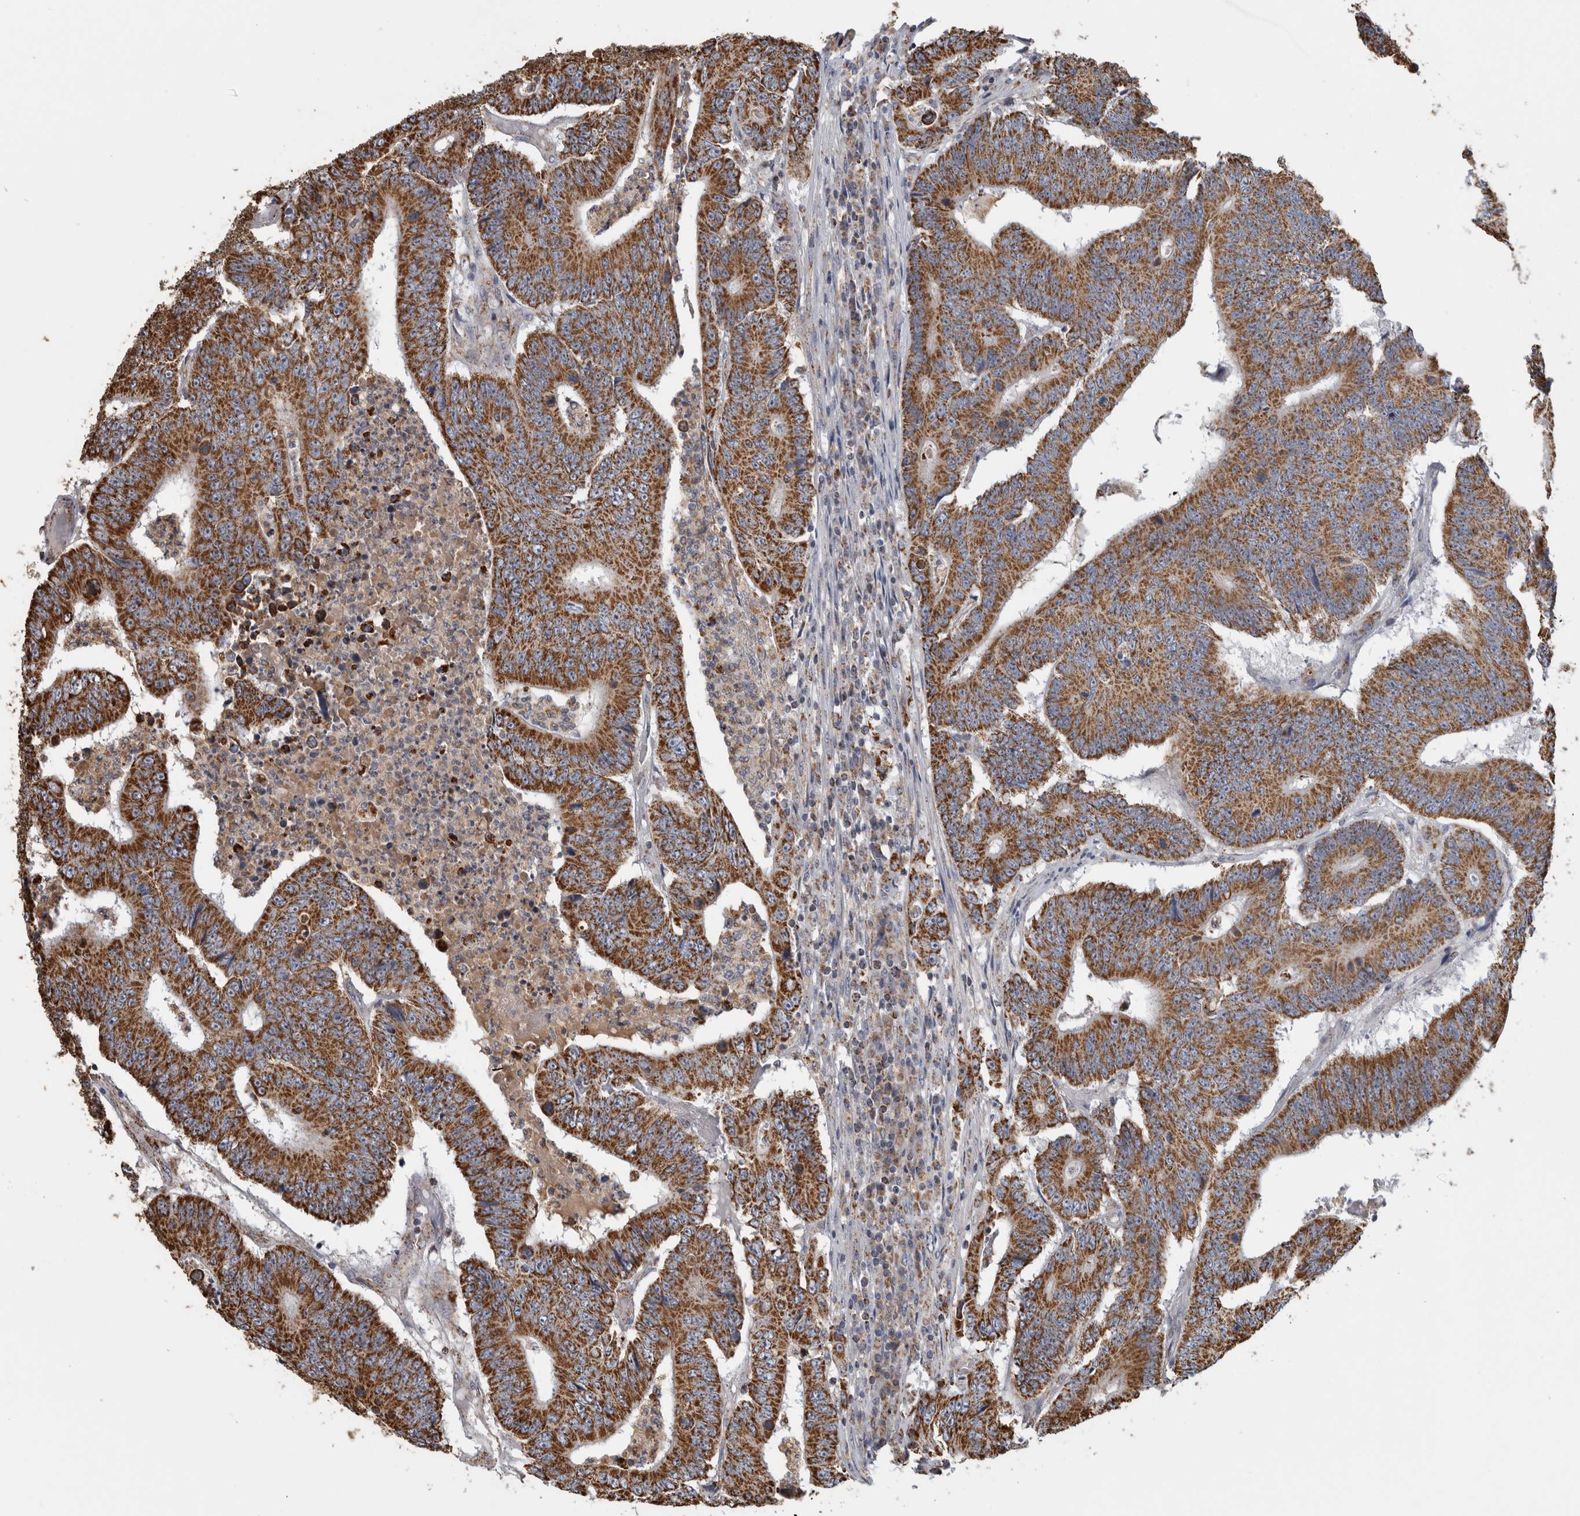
{"staining": {"intensity": "strong", "quantity": ">75%", "location": "cytoplasmic/membranous"}, "tissue": "colorectal cancer", "cell_type": "Tumor cells", "image_type": "cancer", "snomed": [{"axis": "morphology", "description": "Adenocarcinoma, NOS"}, {"axis": "topography", "description": "Colon"}], "caption": "Immunohistochemical staining of colorectal cancer displays high levels of strong cytoplasmic/membranous positivity in approximately >75% of tumor cells. (Stains: DAB in brown, nuclei in blue, Microscopy: brightfield microscopy at high magnification).", "gene": "ST8SIA1", "patient": {"sex": "male", "age": 83}}